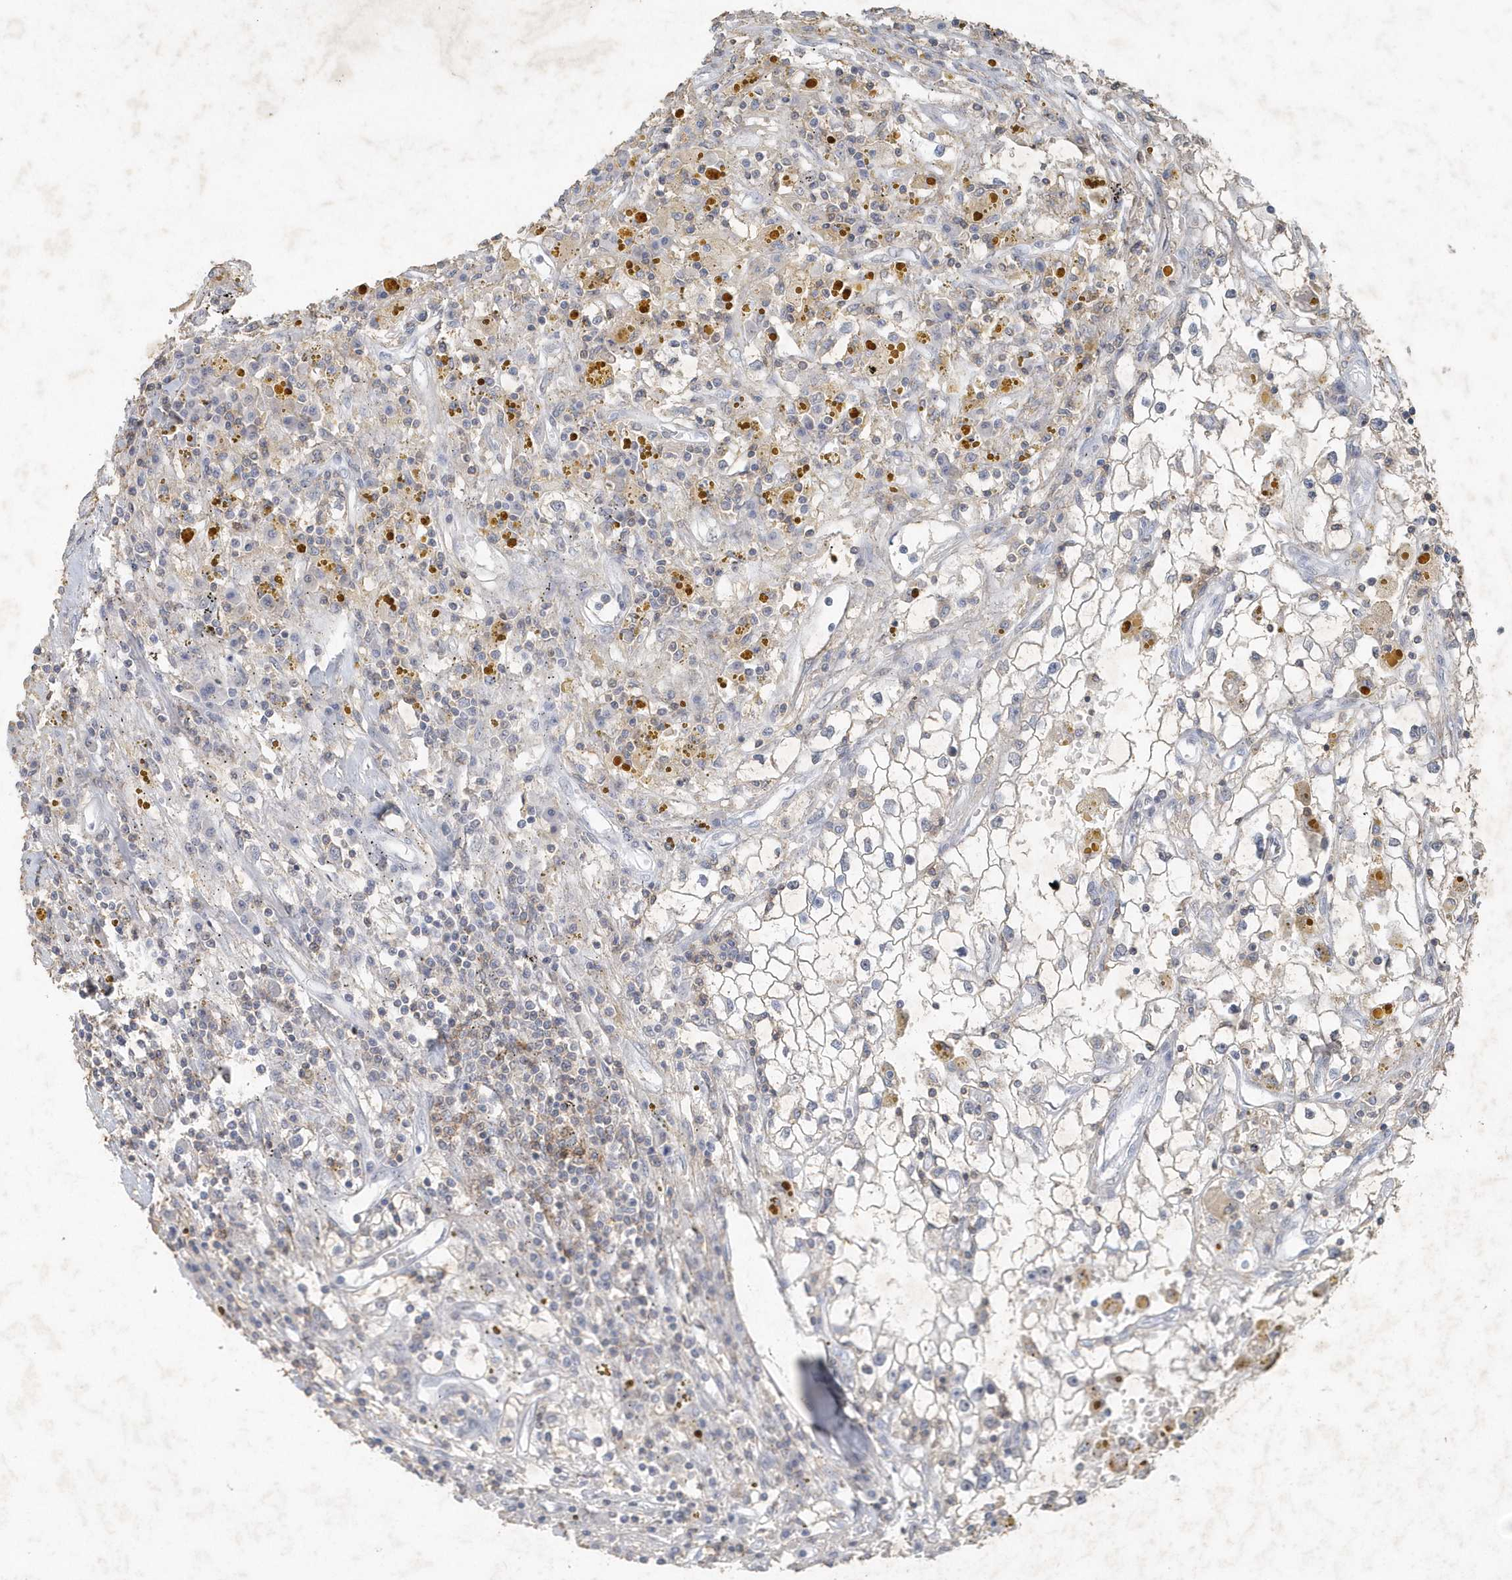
{"staining": {"intensity": "weak", "quantity": "25%-75%", "location": "cytoplasmic/membranous"}, "tissue": "renal cancer", "cell_type": "Tumor cells", "image_type": "cancer", "snomed": [{"axis": "morphology", "description": "Adenocarcinoma, NOS"}, {"axis": "topography", "description": "Kidney"}], "caption": "Immunohistochemical staining of adenocarcinoma (renal) demonstrates weak cytoplasmic/membranous protein positivity in approximately 25%-75% of tumor cells.", "gene": "PDCD1", "patient": {"sex": "male", "age": 56}}